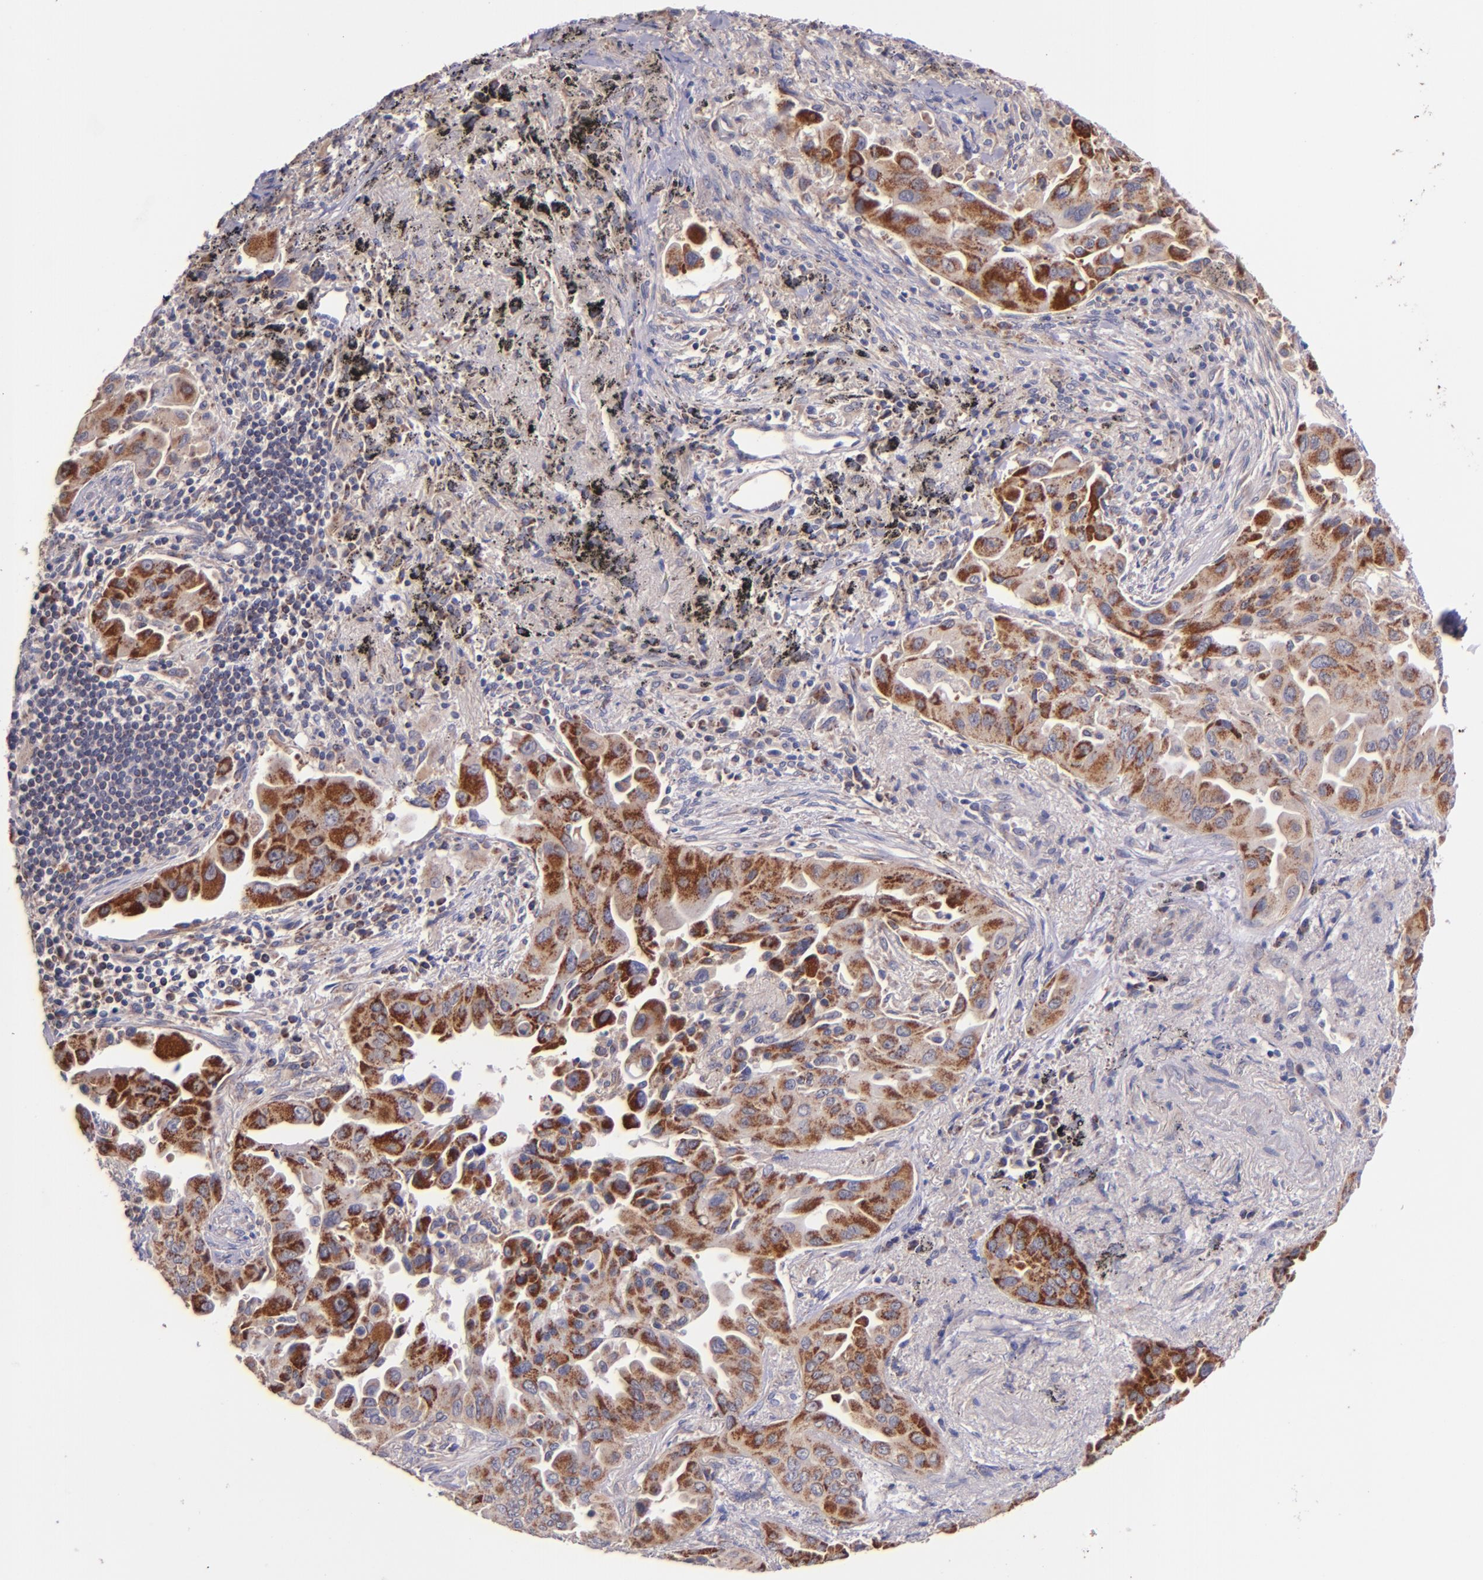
{"staining": {"intensity": "moderate", "quantity": ">75%", "location": "cytoplasmic/membranous"}, "tissue": "lung cancer", "cell_type": "Tumor cells", "image_type": "cancer", "snomed": [{"axis": "morphology", "description": "Adenocarcinoma, NOS"}, {"axis": "topography", "description": "Lung"}], "caption": "Adenocarcinoma (lung) stained with a brown dye demonstrates moderate cytoplasmic/membranous positive positivity in about >75% of tumor cells.", "gene": "SHC1", "patient": {"sex": "male", "age": 68}}